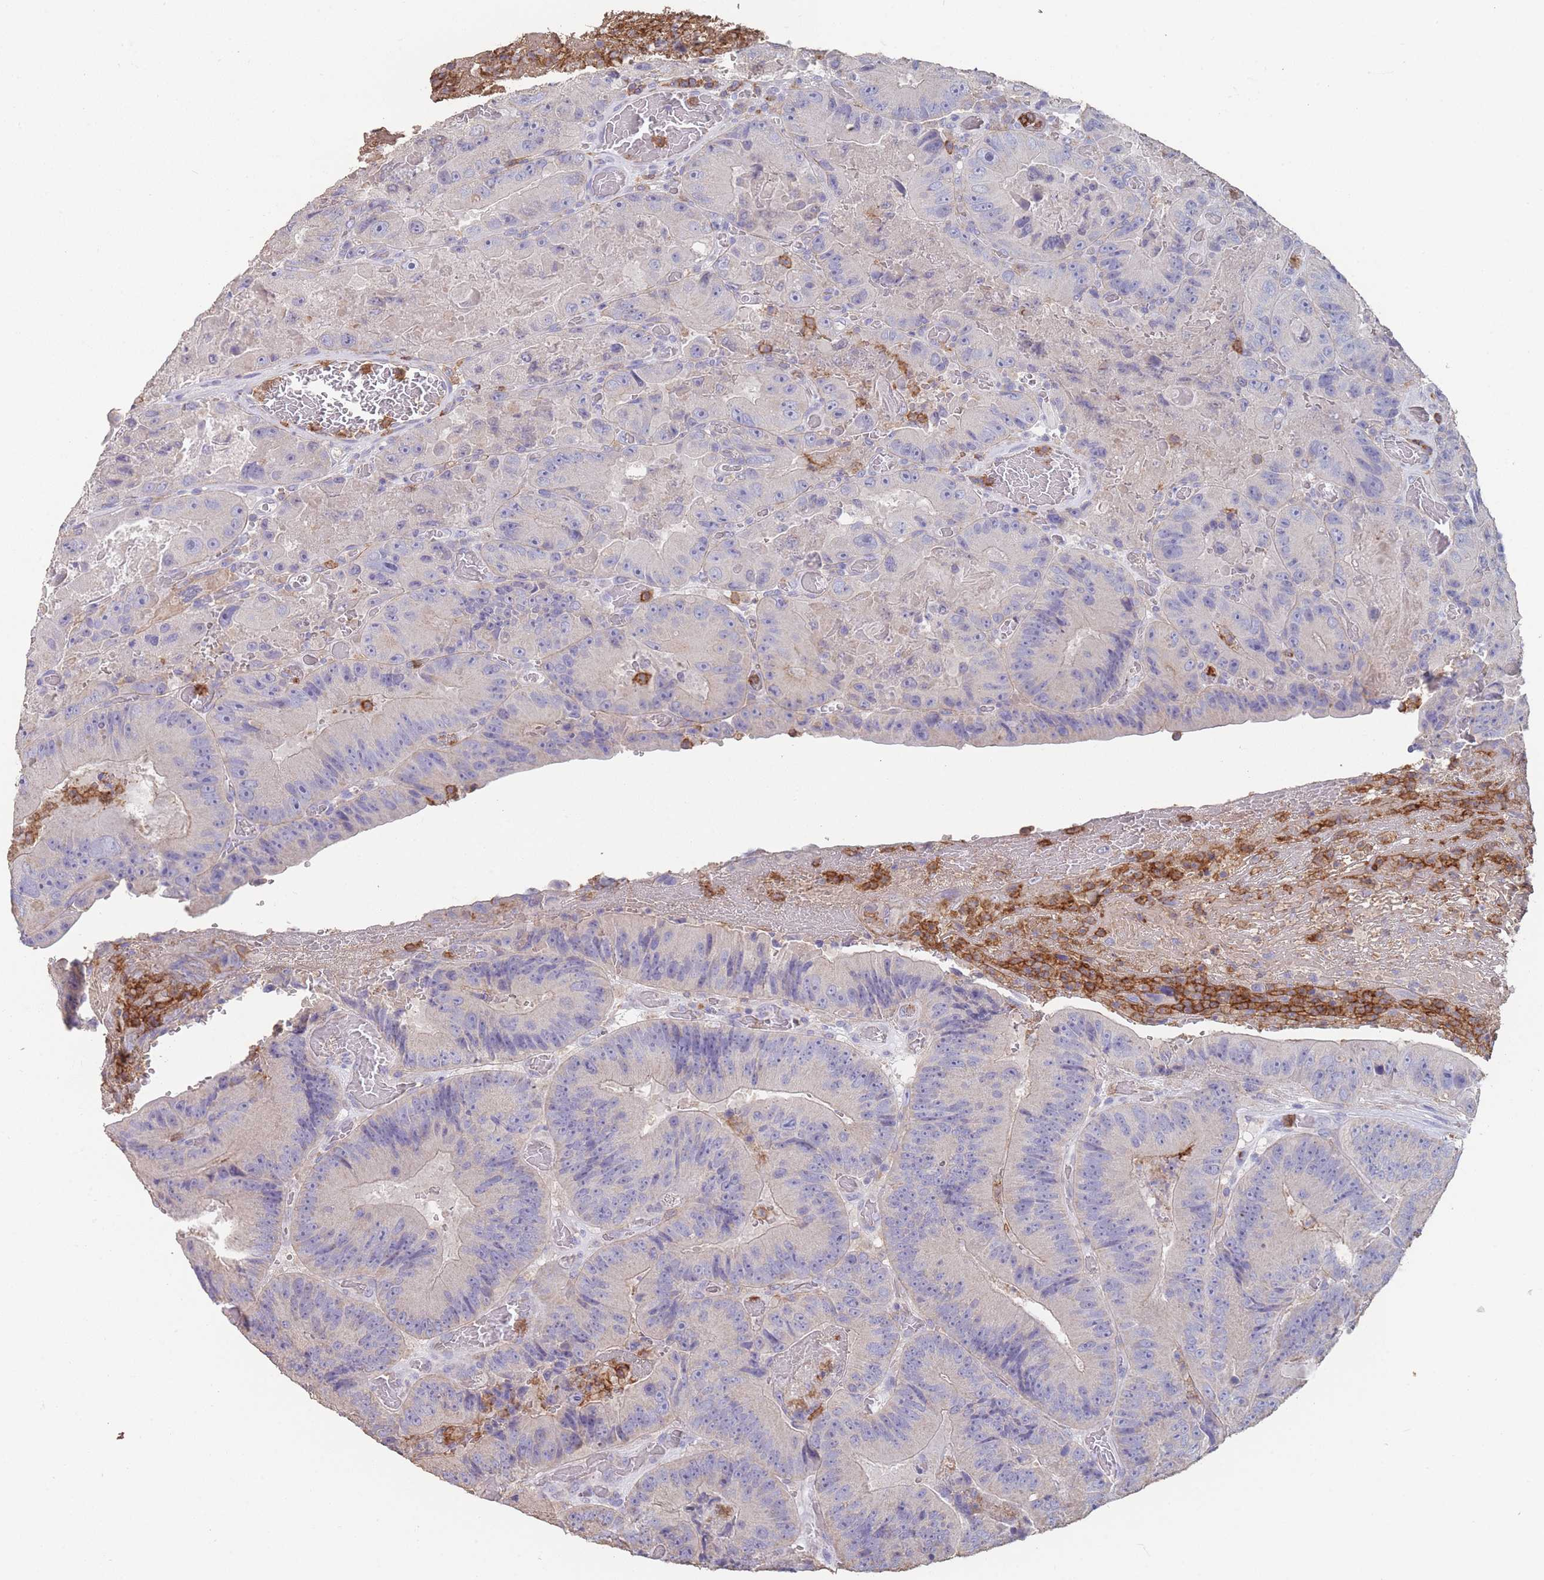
{"staining": {"intensity": "negative", "quantity": "none", "location": "none"}, "tissue": "colorectal cancer", "cell_type": "Tumor cells", "image_type": "cancer", "snomed": [{"axis": "morphology", "description": "Adenocarcinoma, NOS"}, {"axis": "topography", "description": "Colon"}], "caption": "IHC image of human colorectal cancer (adenocarcinoma) stained for a protein (brown), which exhibits no staining in tumor cells.", "gene": "CLEC12A", "patient": {"sex": "female", "age": 86}}